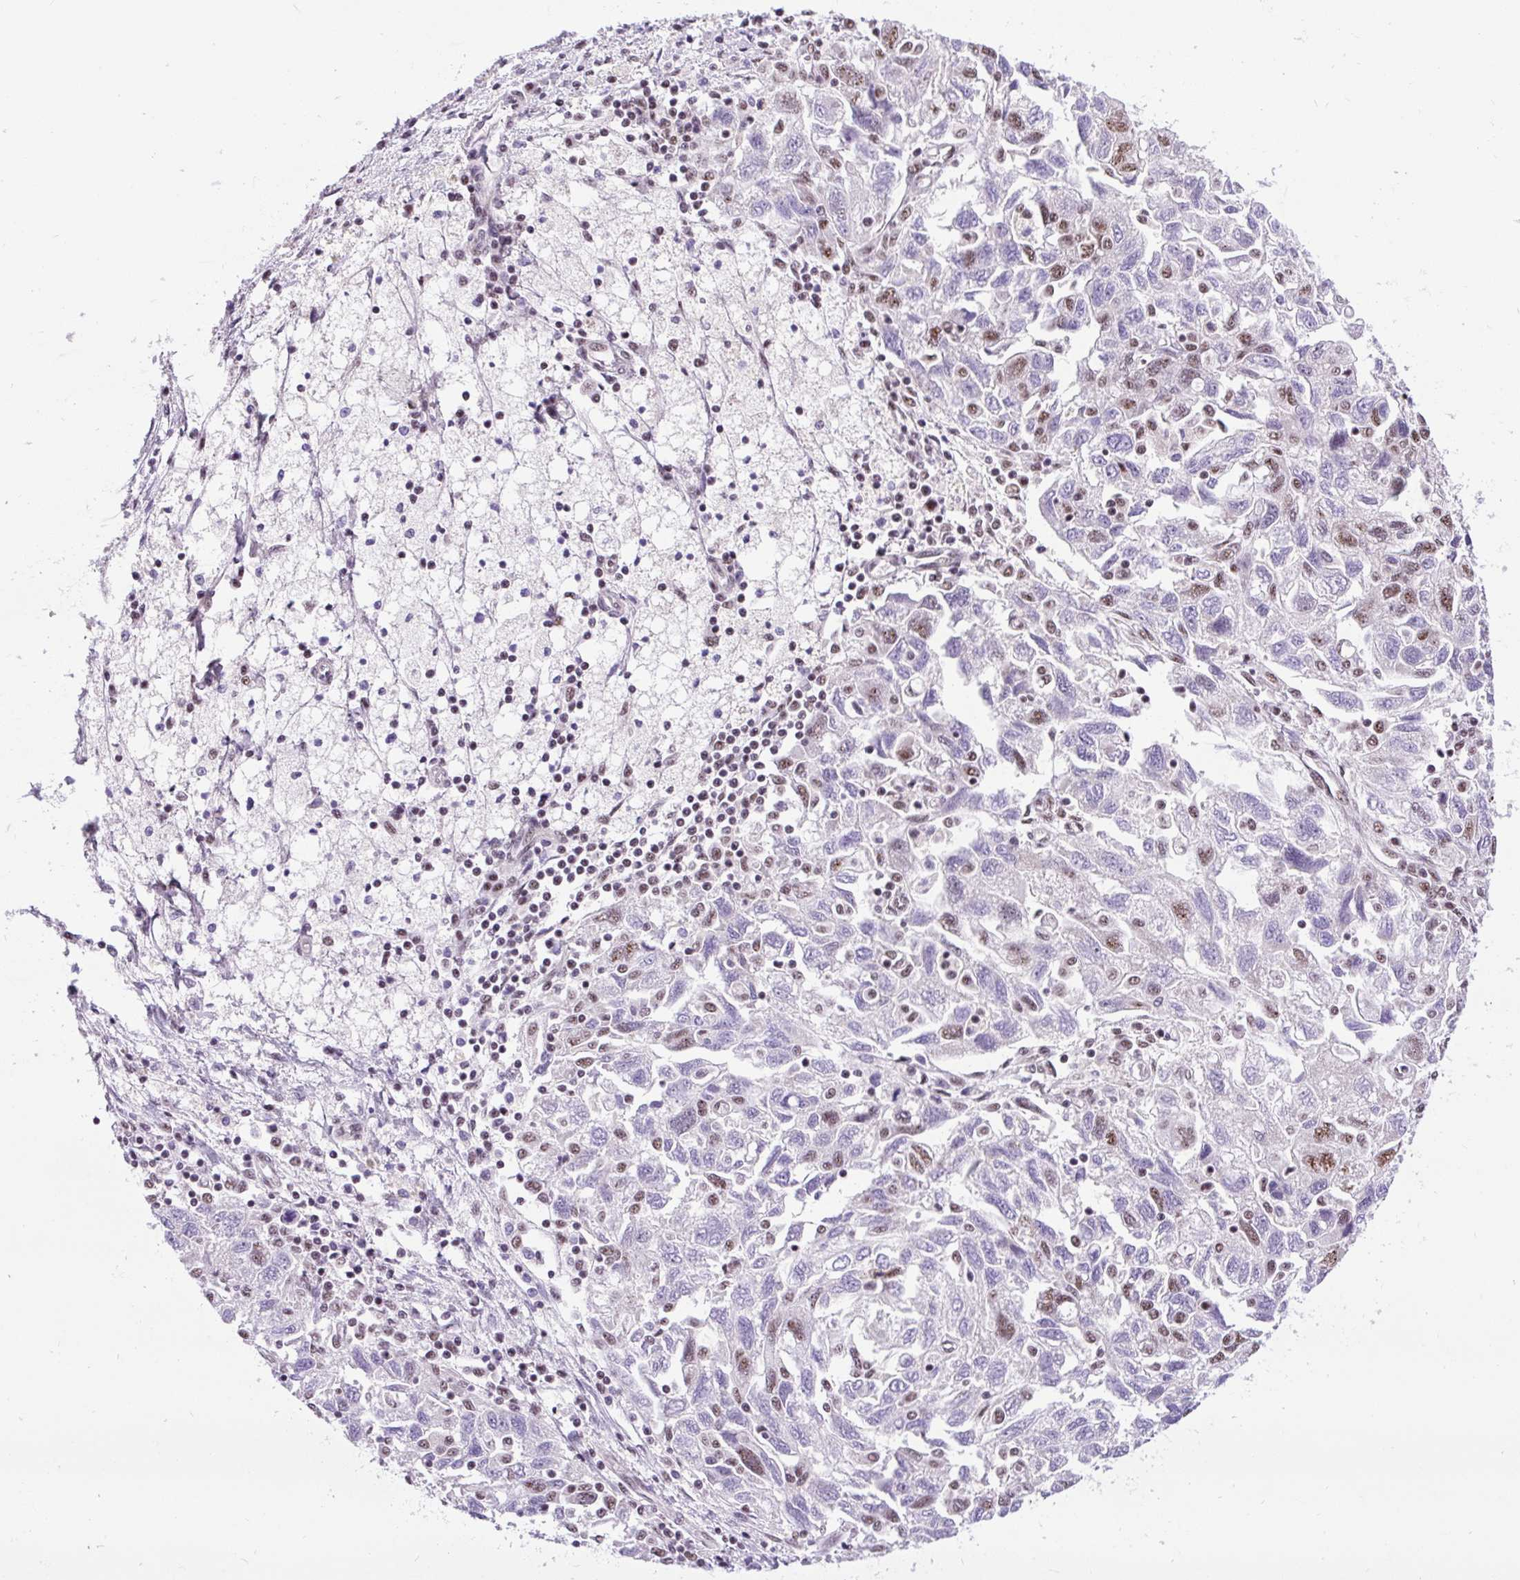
{"staining": {"intensity": "moderate", "quantity": "25%-75%", "location": "nuclear"}, "tissue": "ovarian cancer", "cell_type": "Tumor cells", "image_type": "cancer", "snomed": [{"axis": "morphology", "description": "Carcinoma, NOS"}, {"axis": "morphology", "description": "Cystadenocarcinoma, serous, NOS"}, {"axis": "topography", "description": "Ovary"}], "caption": "A micrograph of human ovarian cancer stained for a protein exhibits moderate nuclear brown staining in tumor cells.", "gene": "SMC5", "patient": {"sex": "female", "age": 69}}